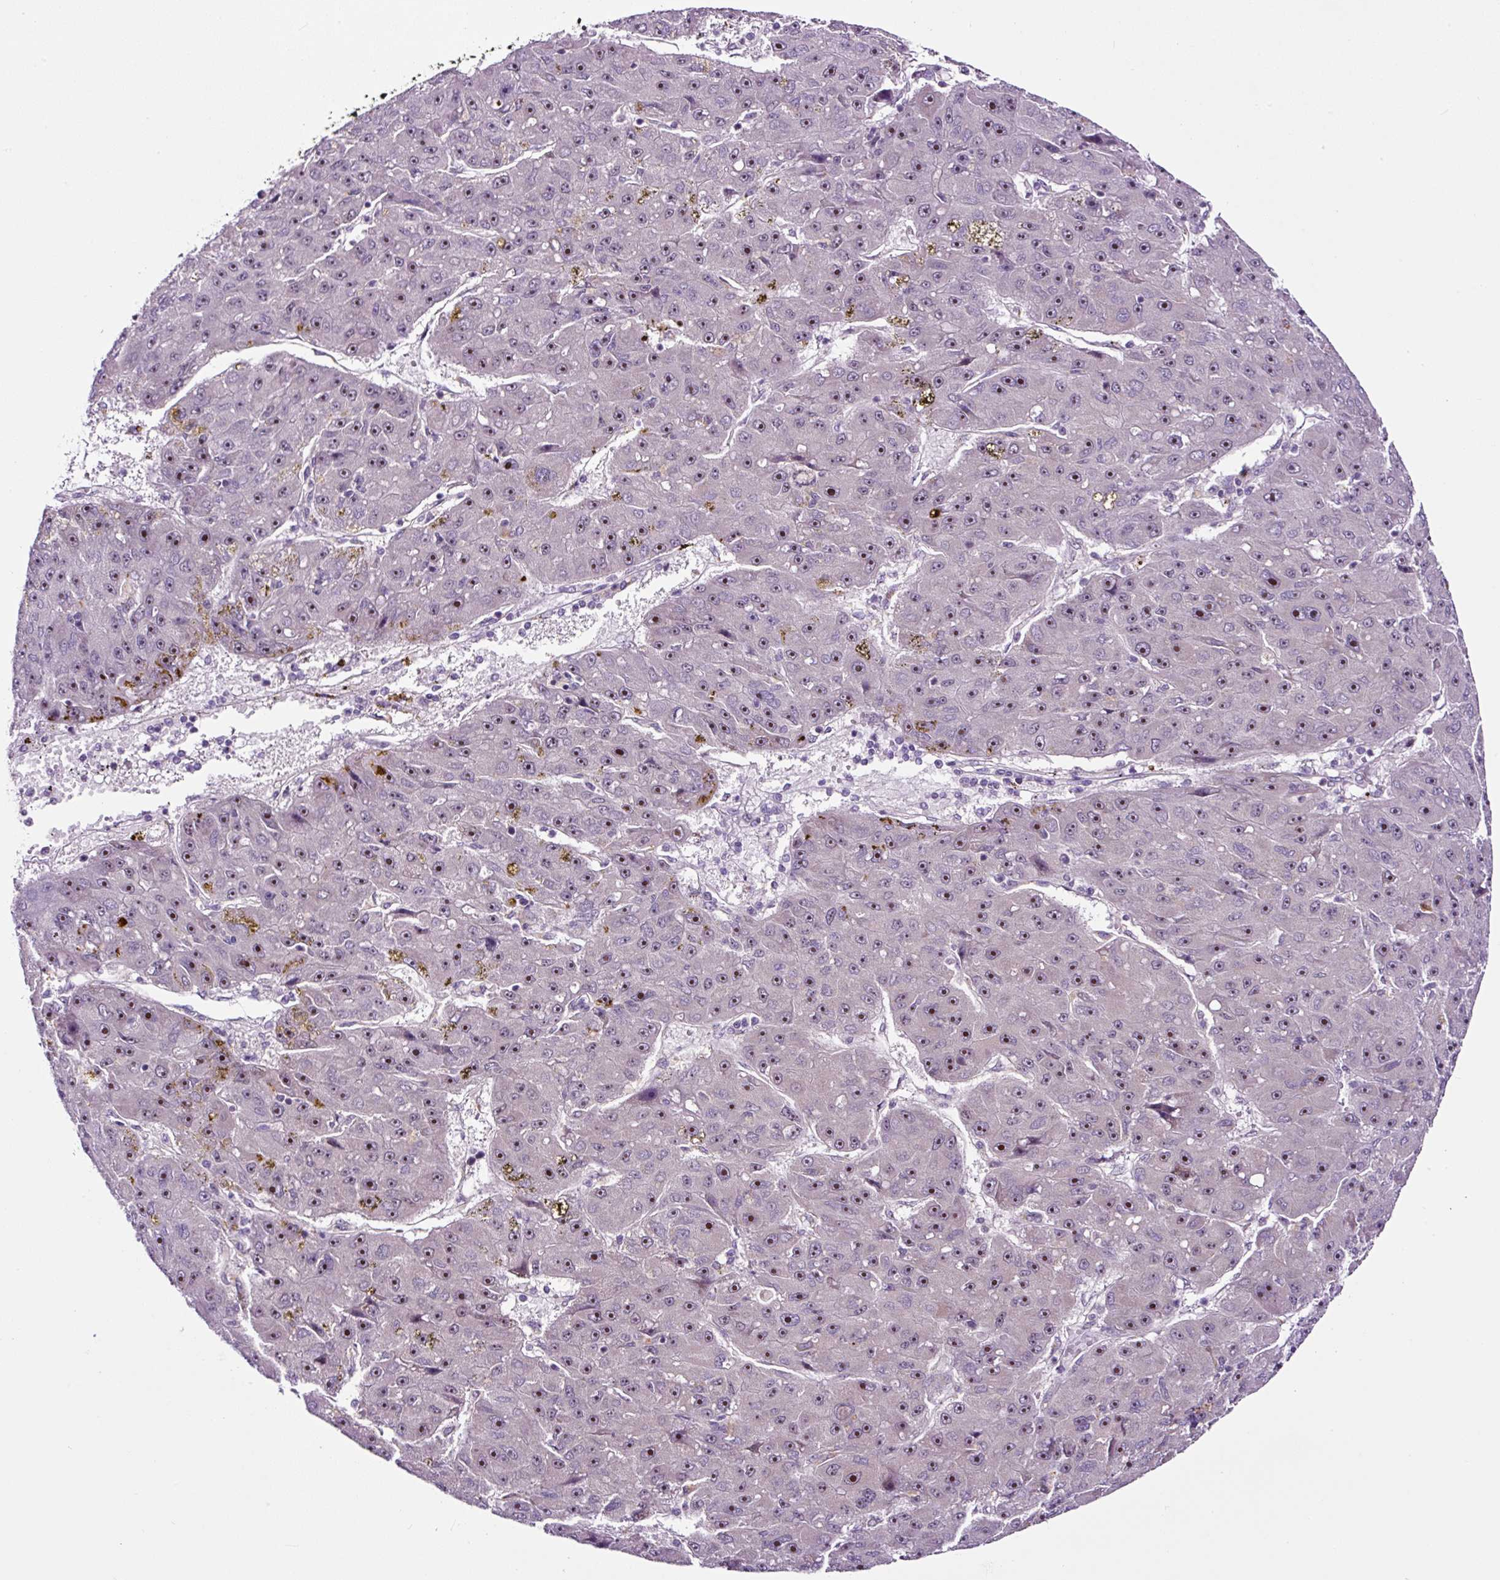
{"staining": {"intensity": "moderate", "quantity": ">75%", "location": "nuclear"}, "tissue": "liver cancer", "cell_type": "Tumor cells", "image_type": "cancer", "snomed": [{"axis": "morphology", "description": "Carcinoma, Hepatocellular, NOS"}, {"axis": "topography", "description": "Liver"}], "caption": "There is medium levels of moderate nuclear positivity in tumor cells of liver cancer, as demonstrated by immunohistochemical staining (brown color).", "gene": "NOM1", "patient": {"sex": "male", "age": 67}}